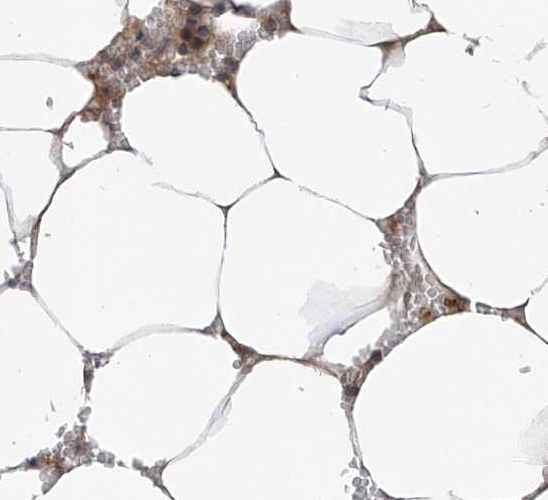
{"staining": {"intensity": "strong", "quantity": "25%-75%", "location": "cytoplasmic/membranous"}, "tissue": "bone marrow", "cell_type": "Hematopoietic cells", "image_type": "normal", "snomed": [{"axis": "morphology", "description": "Normal tissue, NOS"}, {"axis": "topography", "description": "Bone marrow"}], "caption": "A high amount of strong cytoplasmic/membranous staining is present in about 25%-75% of hematopoietic cells in unremarkable bone marrow. (brown staining indicates protein expression, while blue staining denotes nuclei).", "gene": "RPAIN", "patient": {"sex": "male", "age": 70}}